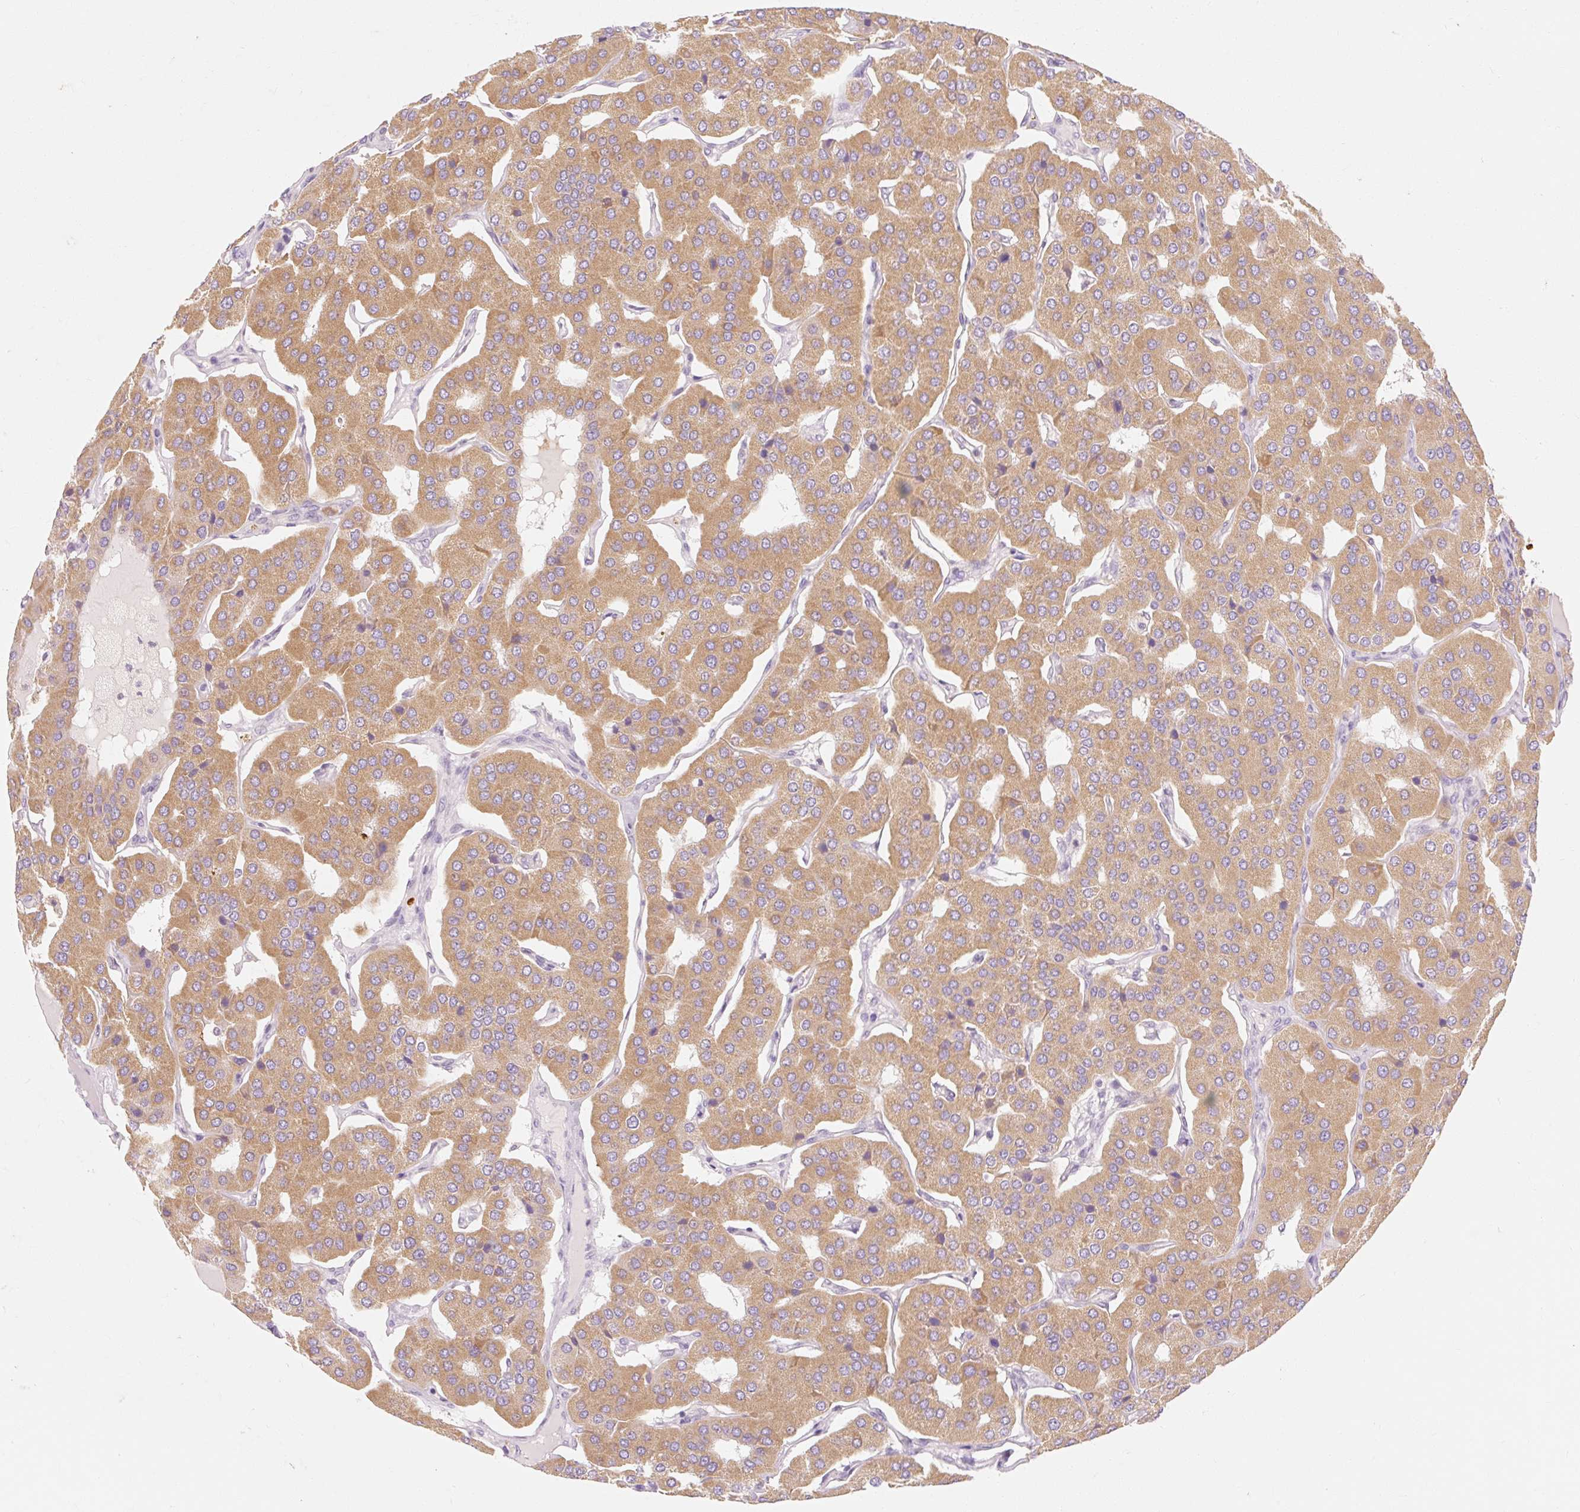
{"staining": {"intensity": "moderate", "quantity": ">75%", "location": "cytoplasmic/membranous"}, "tissue": "parathyroid gland", "cell_type": "Glandular cells", "image_type": "normal", "snomed": [{"axis": "morphology", "description": "Normal tissue, NOS"}, {"axis": "morphology", "description": "Adenoma, NOS"}, {"axis": "topography", "description": "Parathyroid gland"}], "caption": "Immunohistochemical staining of benign human parathyroid gland demonstrates >75% levels of moderate cytoplasmic/membranous protein staining in approximately >75% of glandular cells. The staining was performed using DAB (3,3'-diaminobenzidine) to visualize the protein expression in brown, while the nuclei were stained in blue with hematoxylin (Magnification: 20x).", "gene": "MYO1D", "patient": {"sex": "female", "age": 86}}